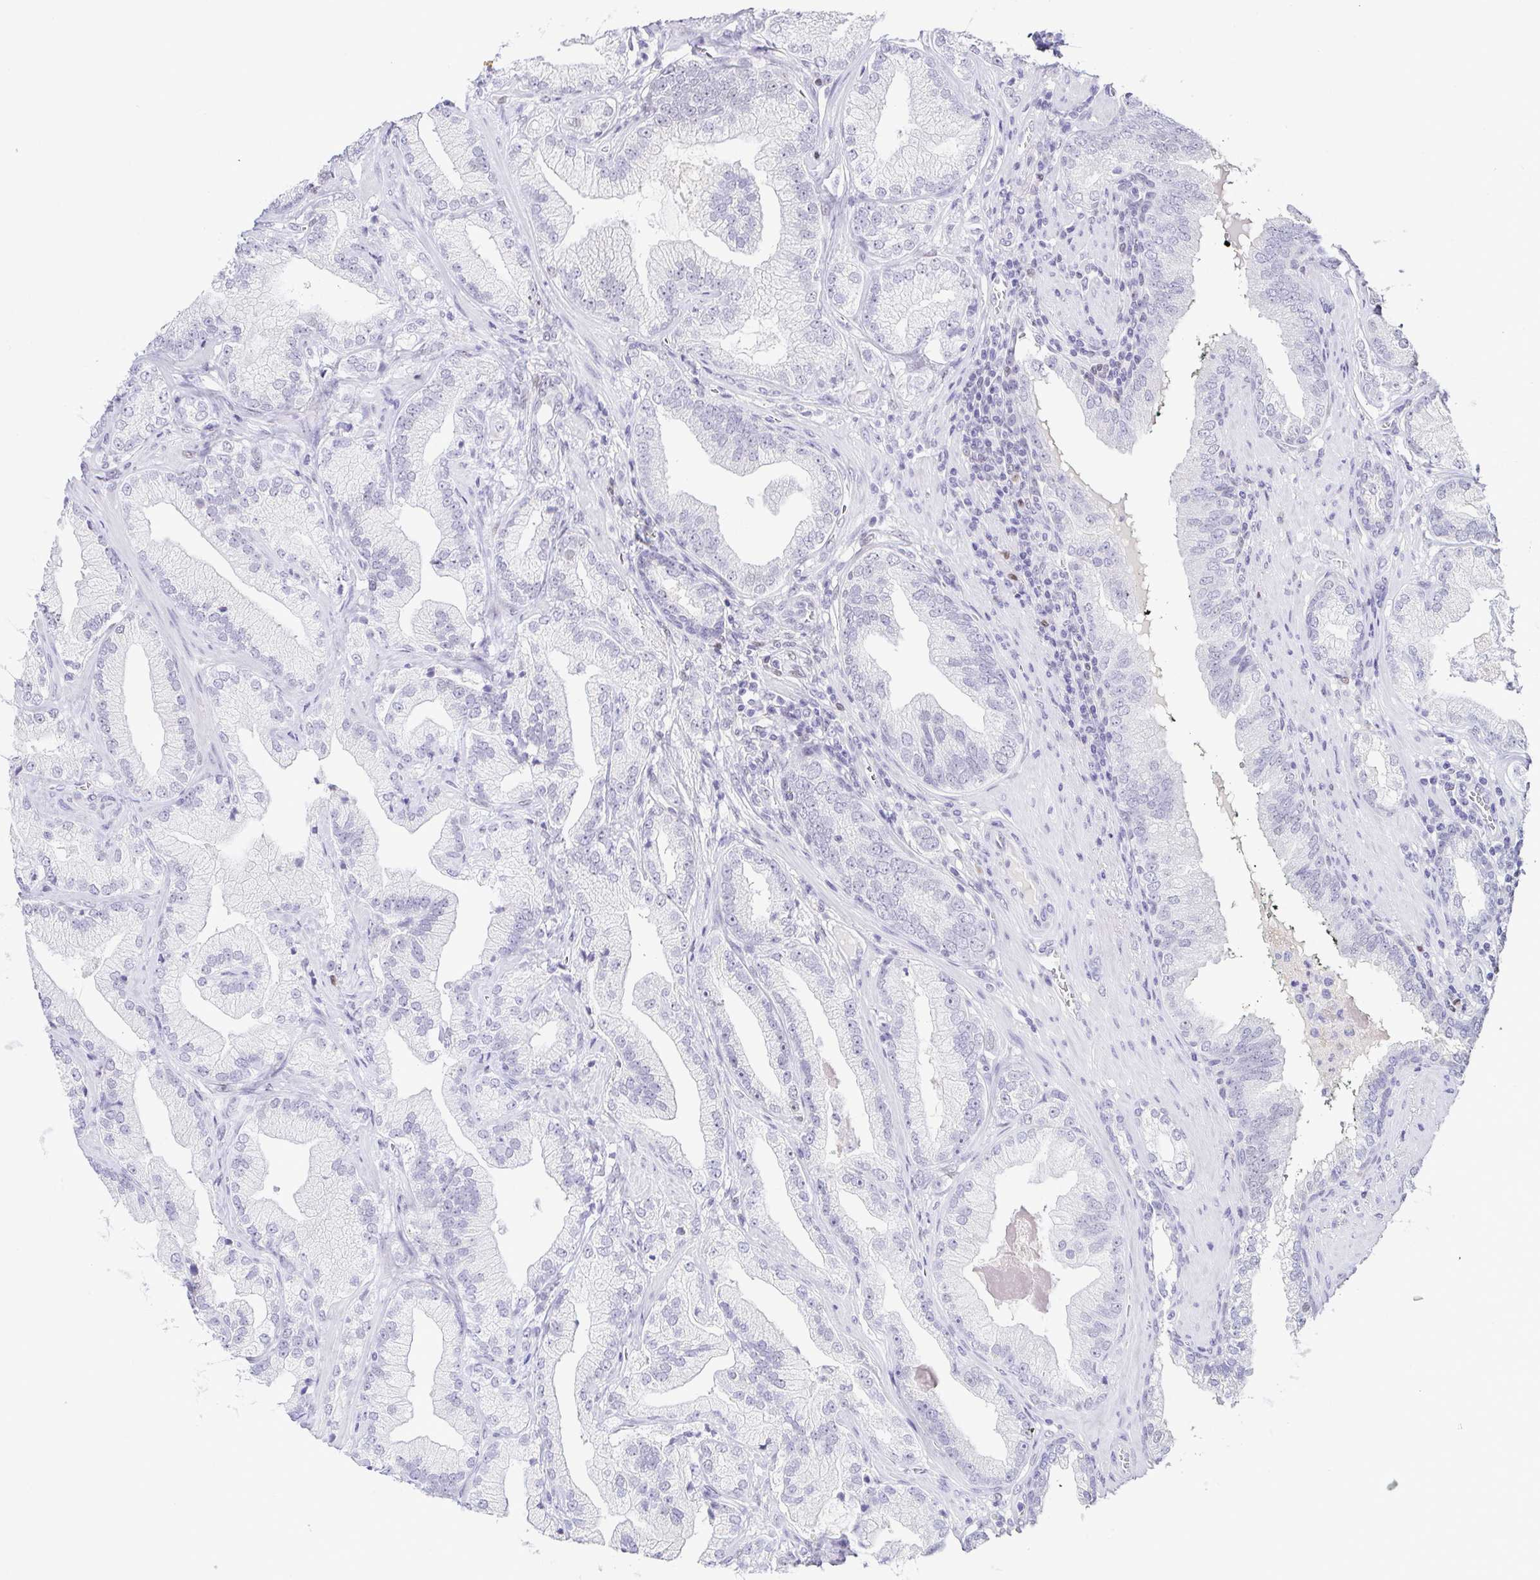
{"staining": {"intensity": "negative", "quantity": "none", "location": "none"}, "tissue": "prostate cancer", "cell_type": "Tumor cells", "image_type": "cancer", "snomed": [{"axis": "morphology", "description": "Adenocarcinoma, Low grade"}, {"axis": "topography", "description": "Prostate"}], "caption": "Protein analysis of prostate cancer displays no significant expression in tumor cells.", "gene": "TCF3", "patient": {"sex": "male", "age": 62}}